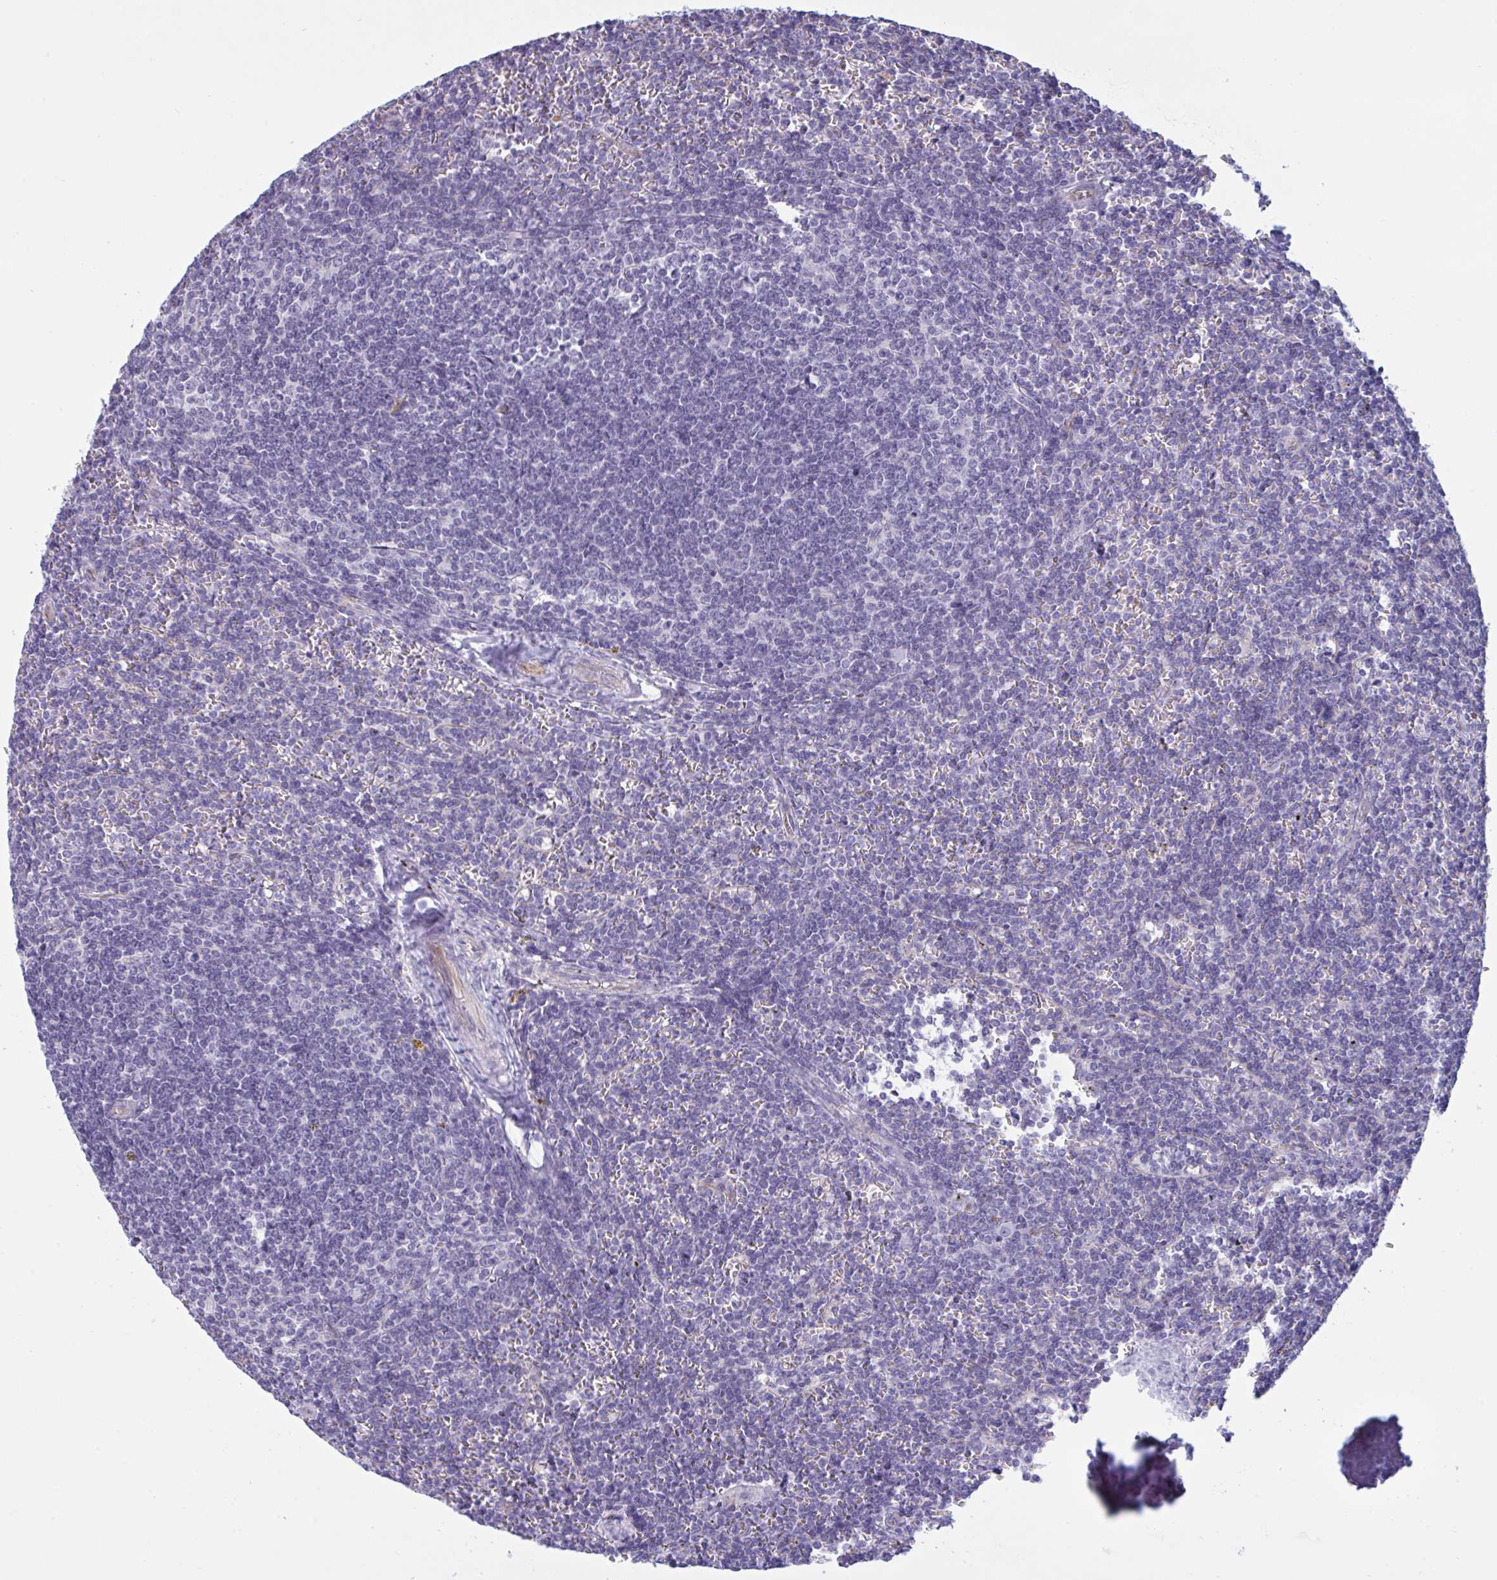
{"staining": {"intensity": "negative", "quantity": "none", "location": "none"}, "tissue": "lymphoma", "cell_type": "Tumor cells", "image_type": "cancer", "snomed": [{"axis": "morphology", "description": "Malignant lymphoma, non-Hodgkin's type, Low grade"}, {"axis": "topography", "description": "Spleen"}], "caption": "Immunohistochemistry histopathology image of human malignant lymphoma, non-Hodgkin's type (low-grade) stained for a protein (brown), which exhibits no positivity in tumor cells. (DAB (3,3'-diaminobenzidine) immunohistochemistry with hematoxylin counter stain).", "gene": "OR1L3", "patient": {"sex": "male", "age": 78}}